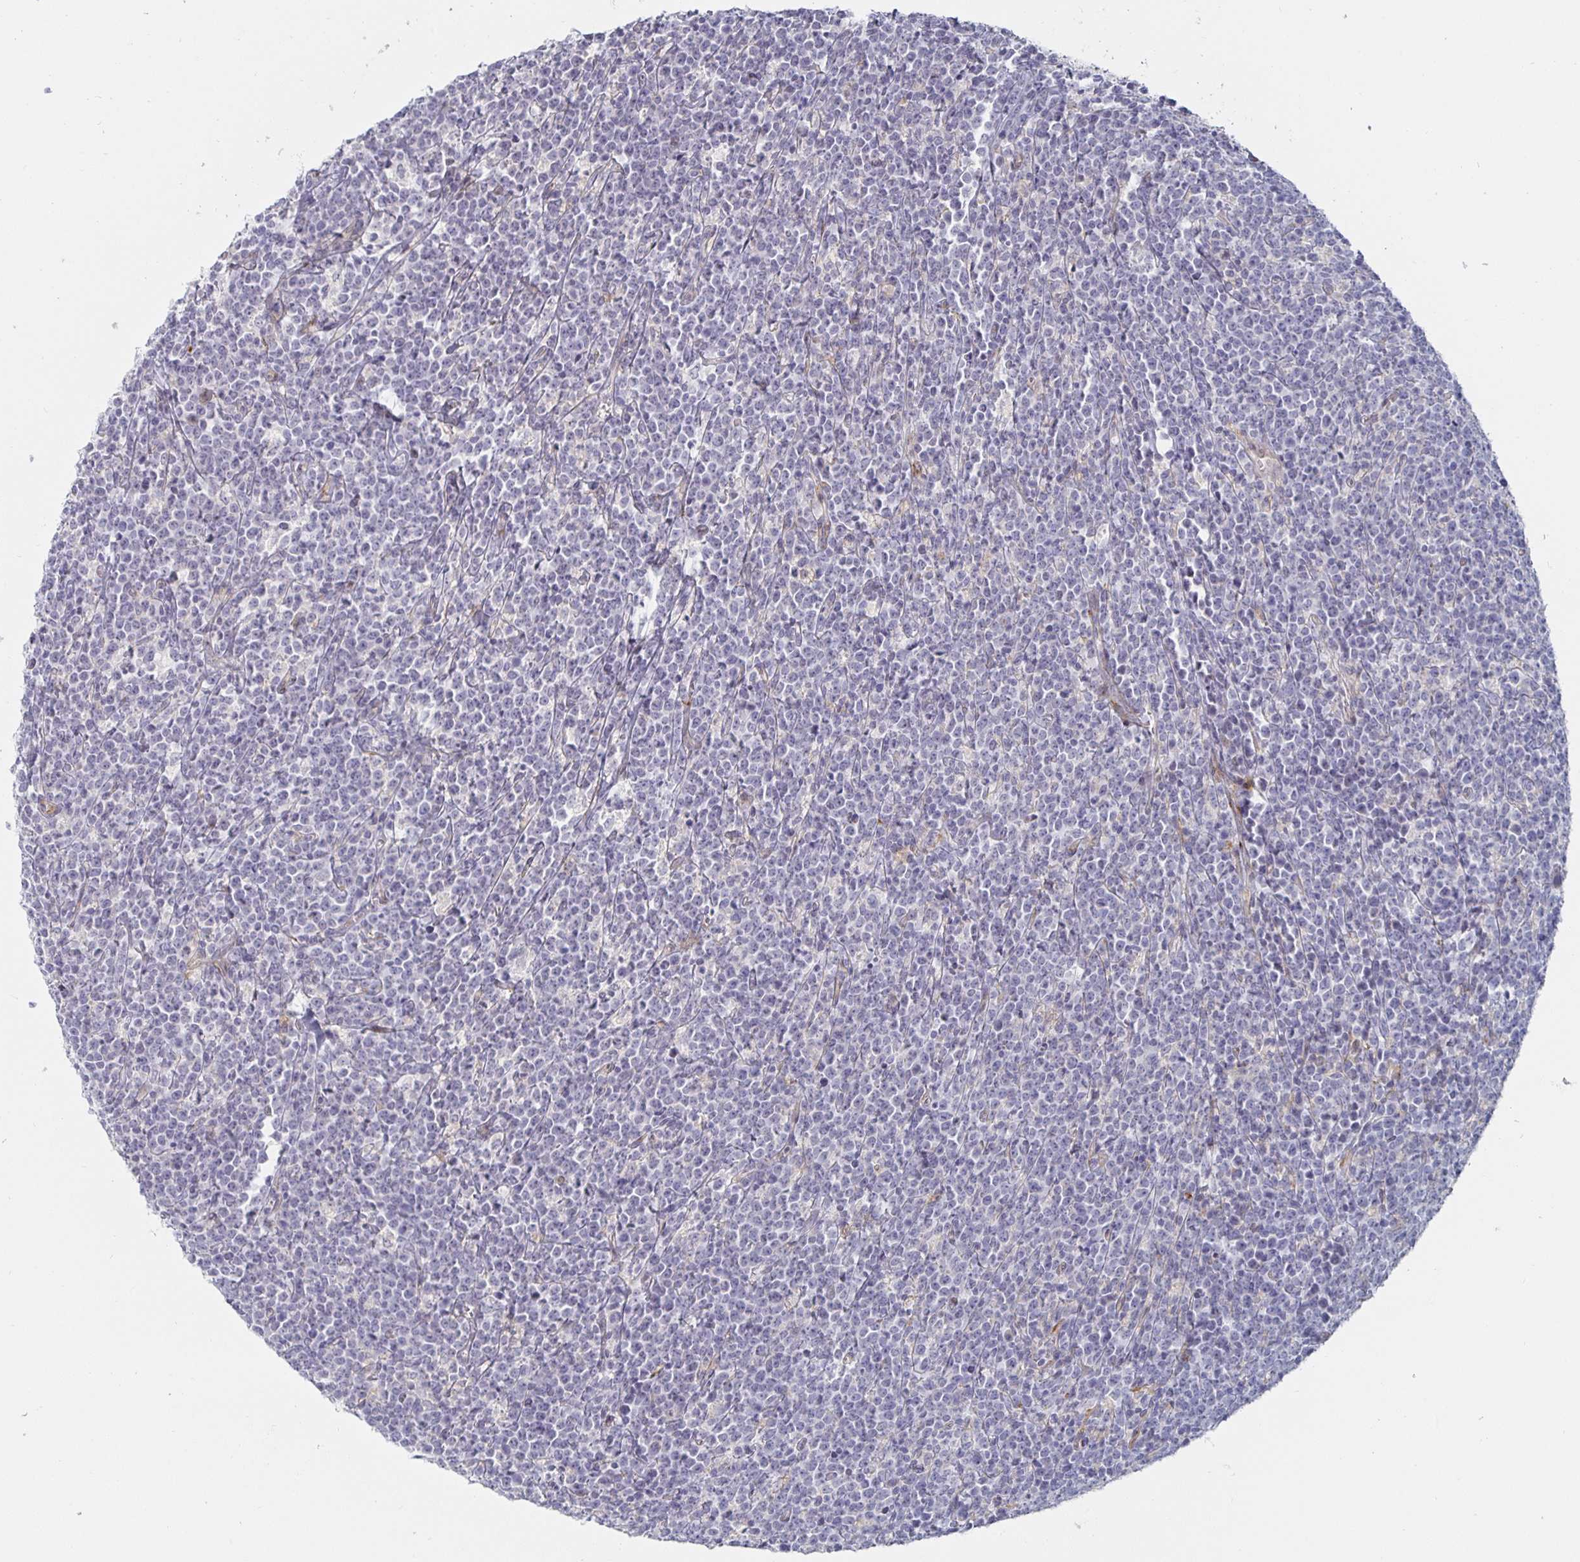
{"staining": {"intensity": "negative", "quantity": "none", "location": "none"}, "tissue": "lymphoma", "cell_type": "Tumor cells", "image_type": "cancer", "snomed": [{"axis": "morphology", "description": "Malignant lymphoma, non-Hodgkin's type, High grade"}, {"axis": "topography", "description": "Small intestine"}], "caption": "Immunohistochemistry of human high-grade malignant lymphoma, non-Hodgkin's type exhibits no staining in tumor cells.", "gene": "S100G", "patient": {"sex": "female", "age": 56}}